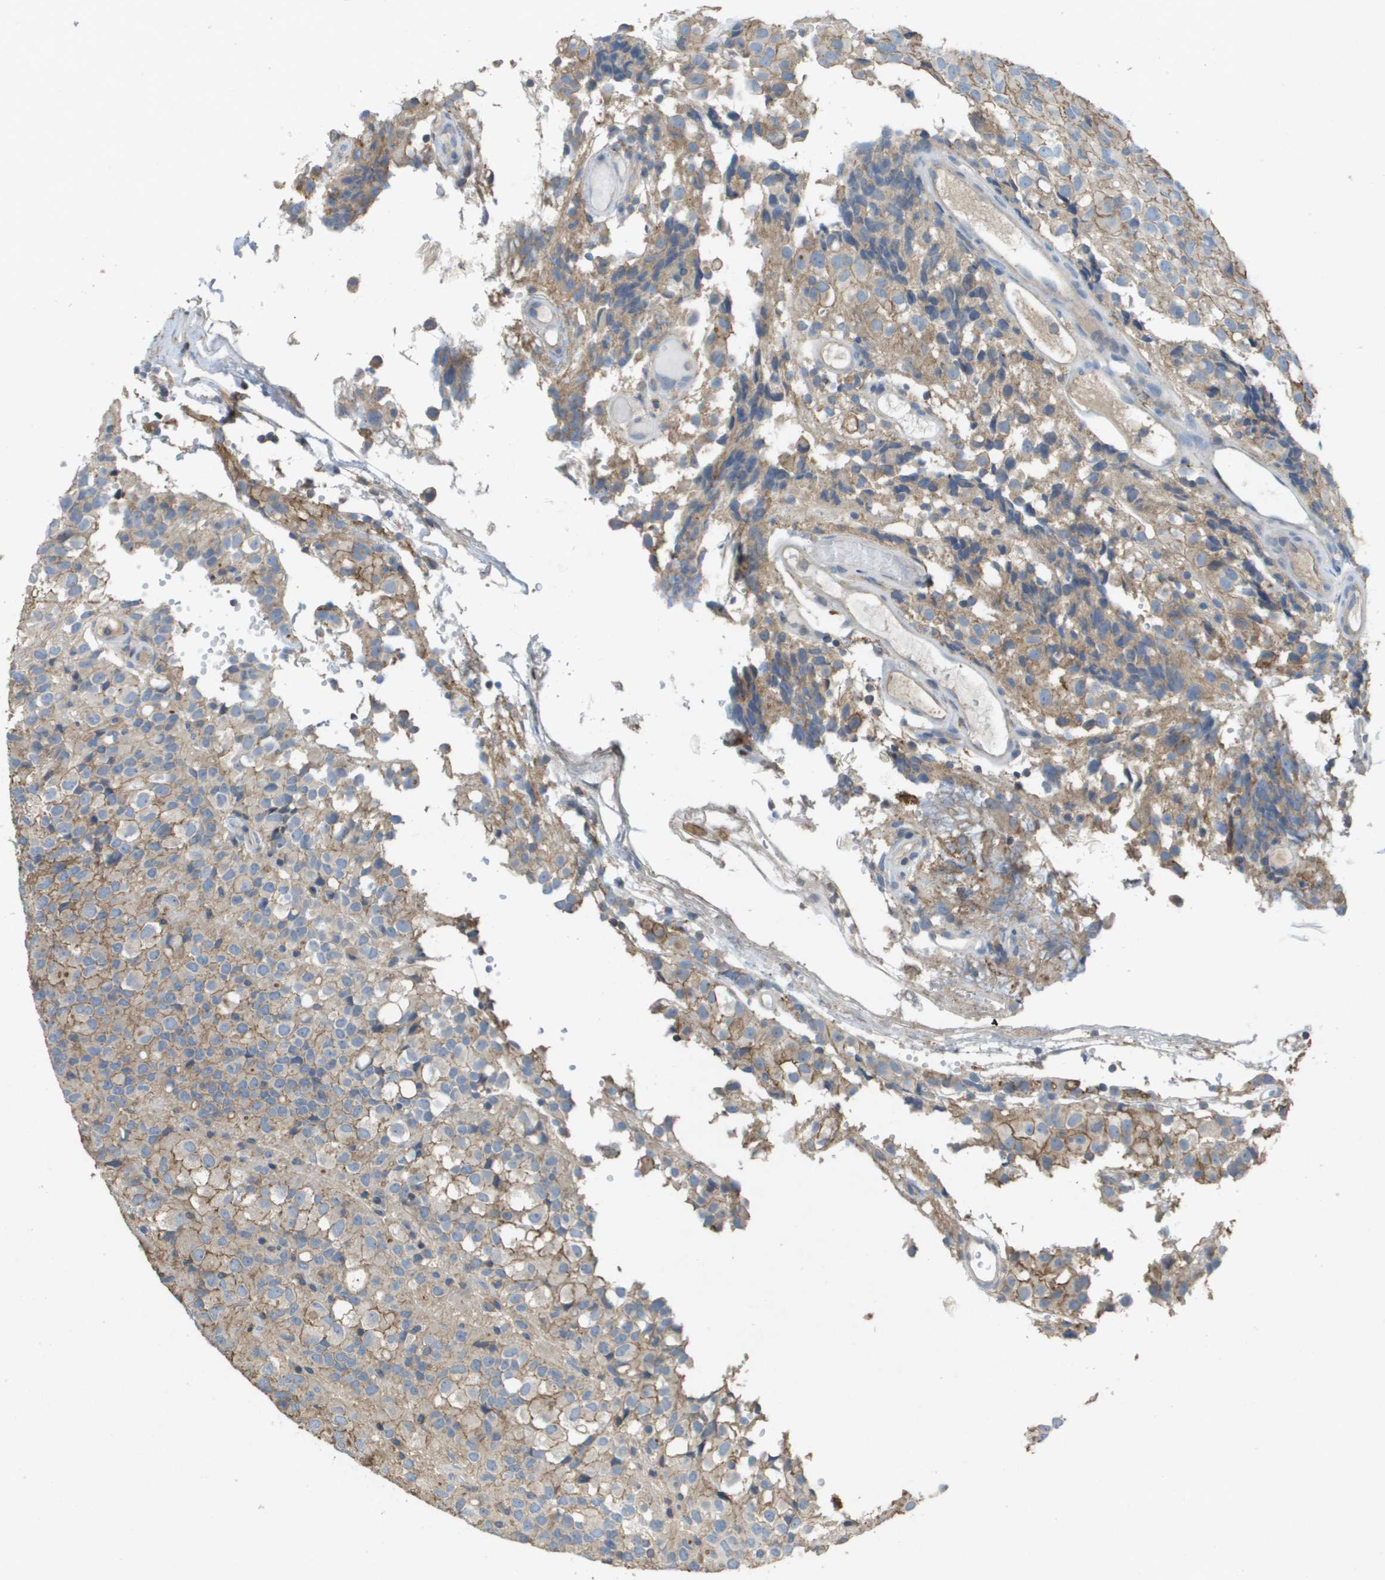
{"staining": {"intensity": "weak", "quantity": ">75%", "location": "cytoplasmic/membranous"}, "tissue": "glioma", "cell_type": "Tumor cells", "image_type": "cancer", "snomed": [{"axis": "morphology", "description": "Glioma, malignant, High grade"}, {"axis": "topography", "description": "Brain"}], "caption": "The micrograph demonstrates immunohistochemical staining of glioma. There is weak cytoplasmic/membranous positivity is seen in about >75% of tumor cells. (brown staining indicates protein expression, while blue staining denotes nuclei).", "gene": "CLCA4", "patient": {"sex": "male", "age": 32}}